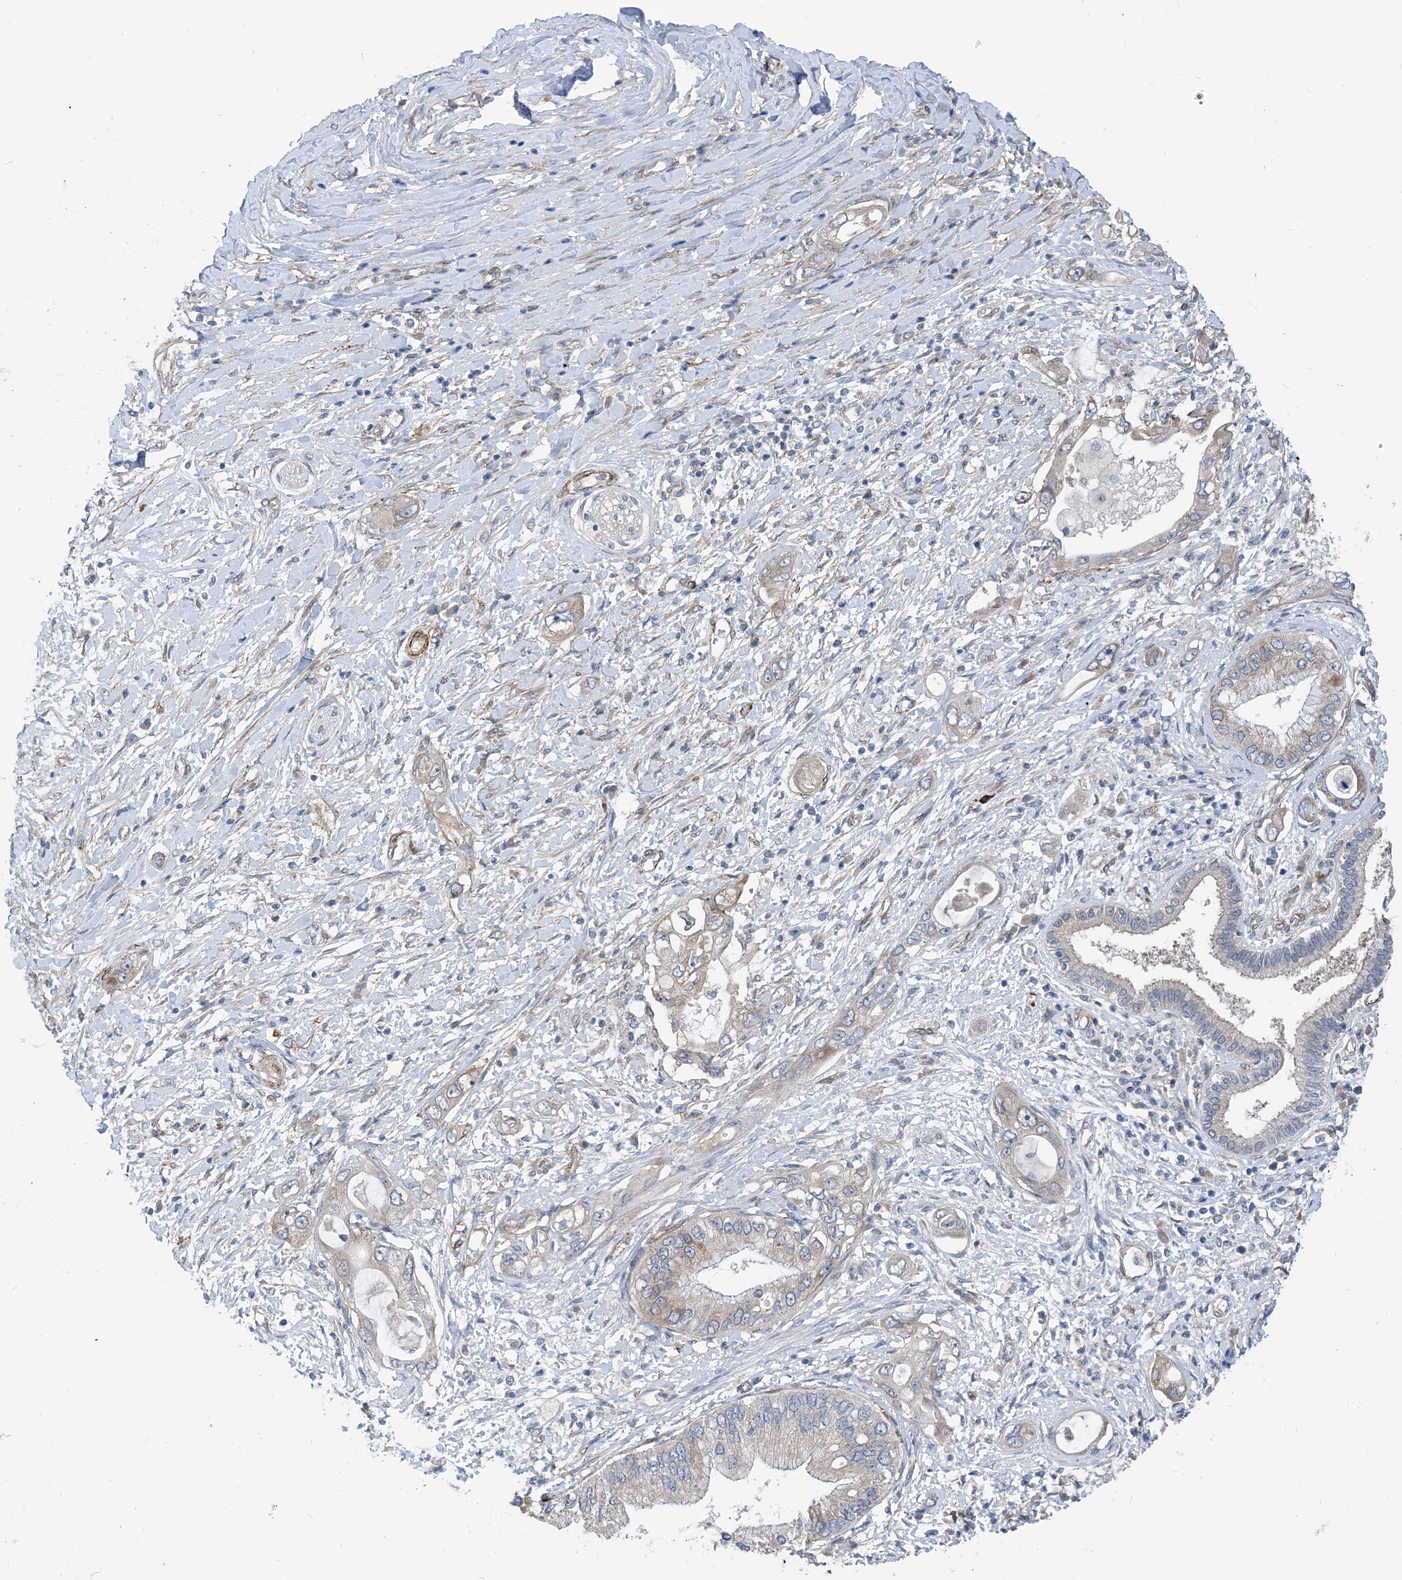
{"staining": {"intensity": "weak", "quantity": "25%-75%", "location": "cytoplasmic/membranous"}, "tissue": "pancreatic cancer", "cell_type": "Tumor cells", "image_type": "cancer", "snomed": [{"axis": "morphology", "description": "Inflammation, NOS"}, {"axis": "morphology", "description": "Adenocarcinoma, NOS"}, {"axis": "topography", "description": "Pancreas"}], "caption": "This is an image of immunohistochemistry staining of pancreatic adenocarcinoma, which shows weak expression in the cytoplasmic/membranous of tumor cells.", "gene": "PLEKHA3", "patient": {"sex": "female", "age": 56}}